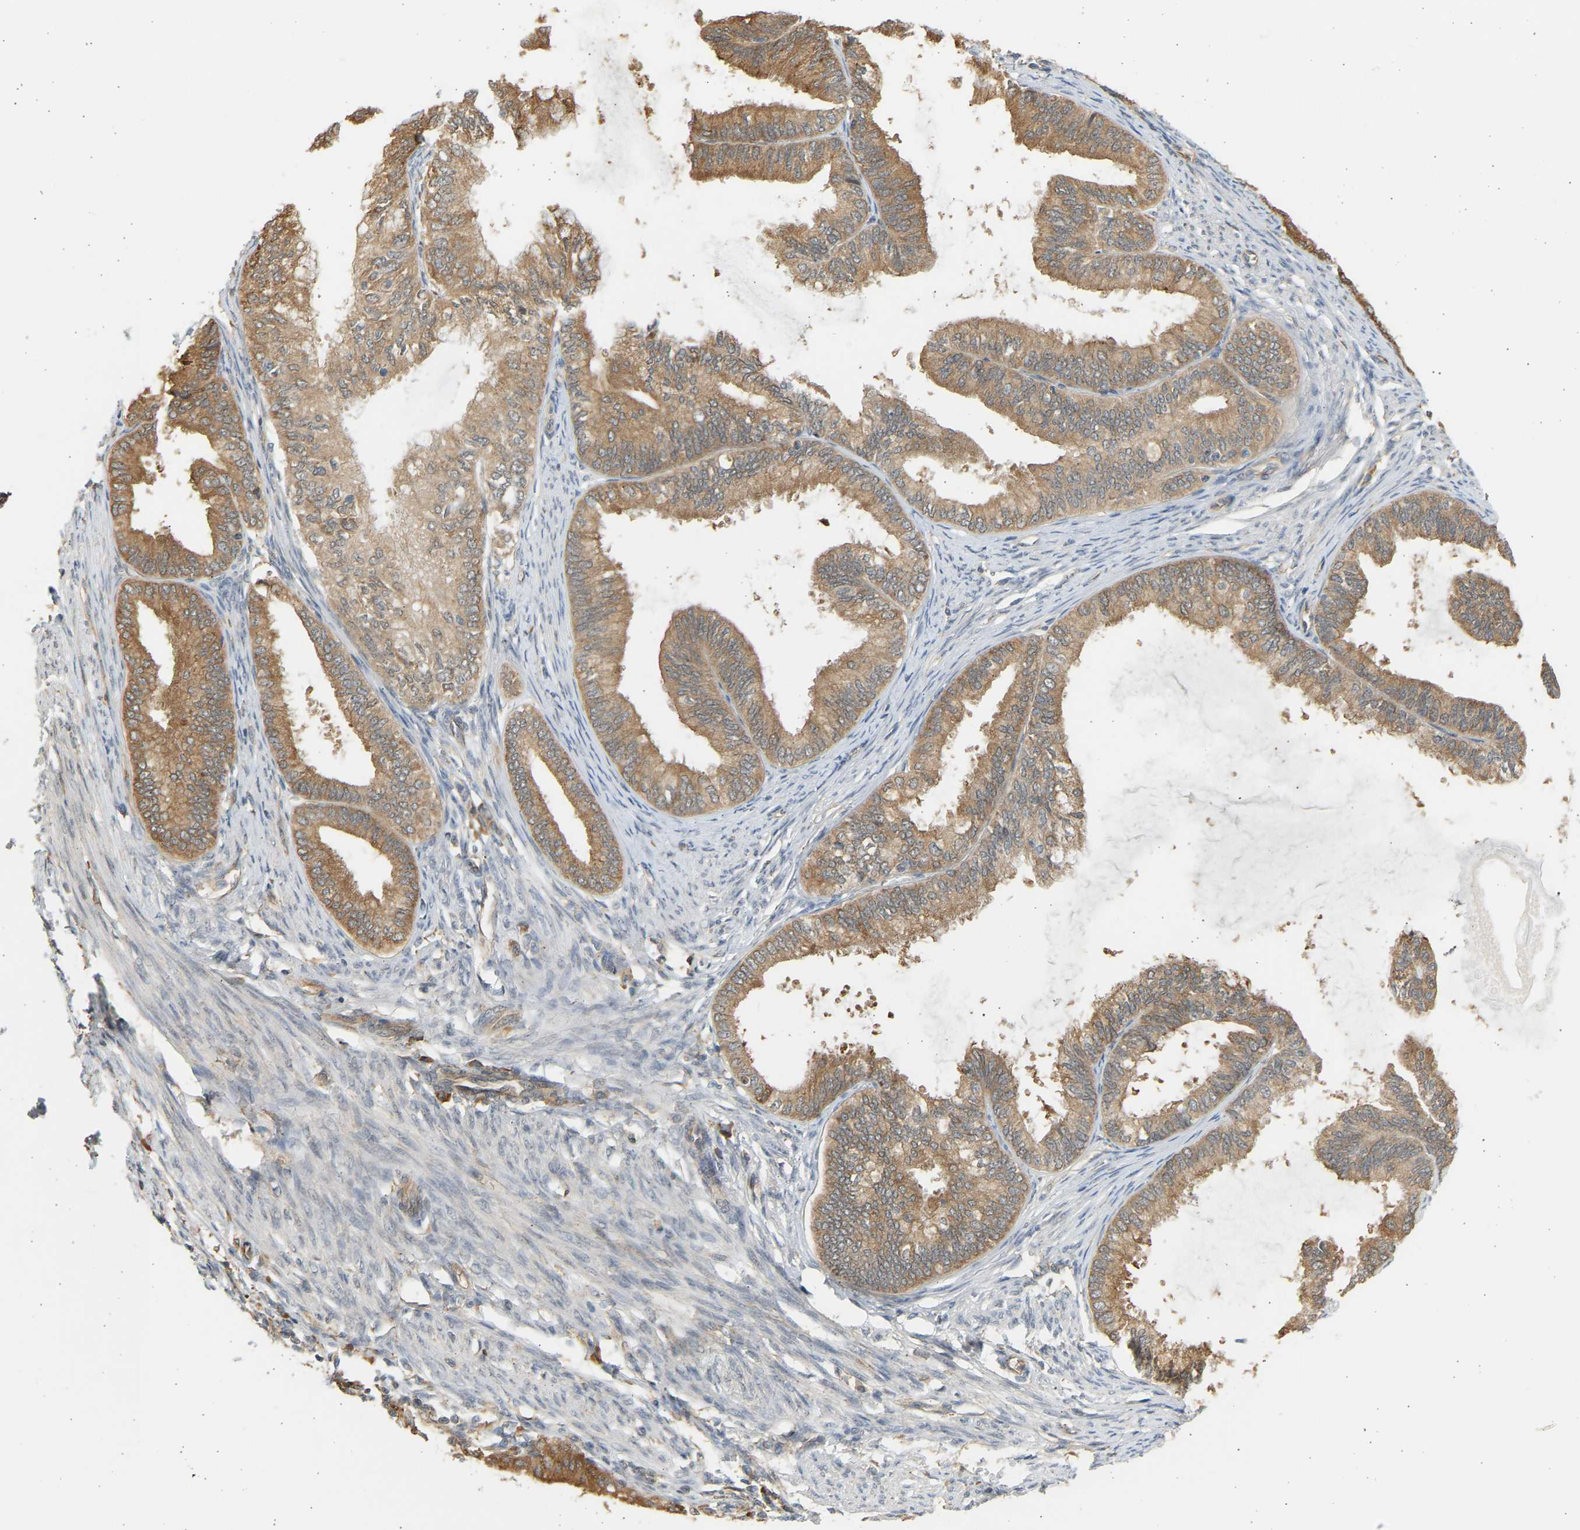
{"staining": {"intensity": "moderate", "quantity": ">75%", "location": "cytoplasmic/membranous"}, "tissue": "endometrial cancer", "cell_type": "Tumor cells", "image_type": "cancer", "snomed": [{"axis": "morphology", "description": "Adenocarcinoma, NOS"}, {"axis": "topography", "description": "Endometrium"}], "caption": "Immunohistochemical staining of human endometrial cancer (adenocarcinoma) exhibits moderate cytoplasmic/membranous protein staining in approximately >75% of tumor cells.", "gene": "B4GALT6", "patient": {"sex": "female", "age": 86}}